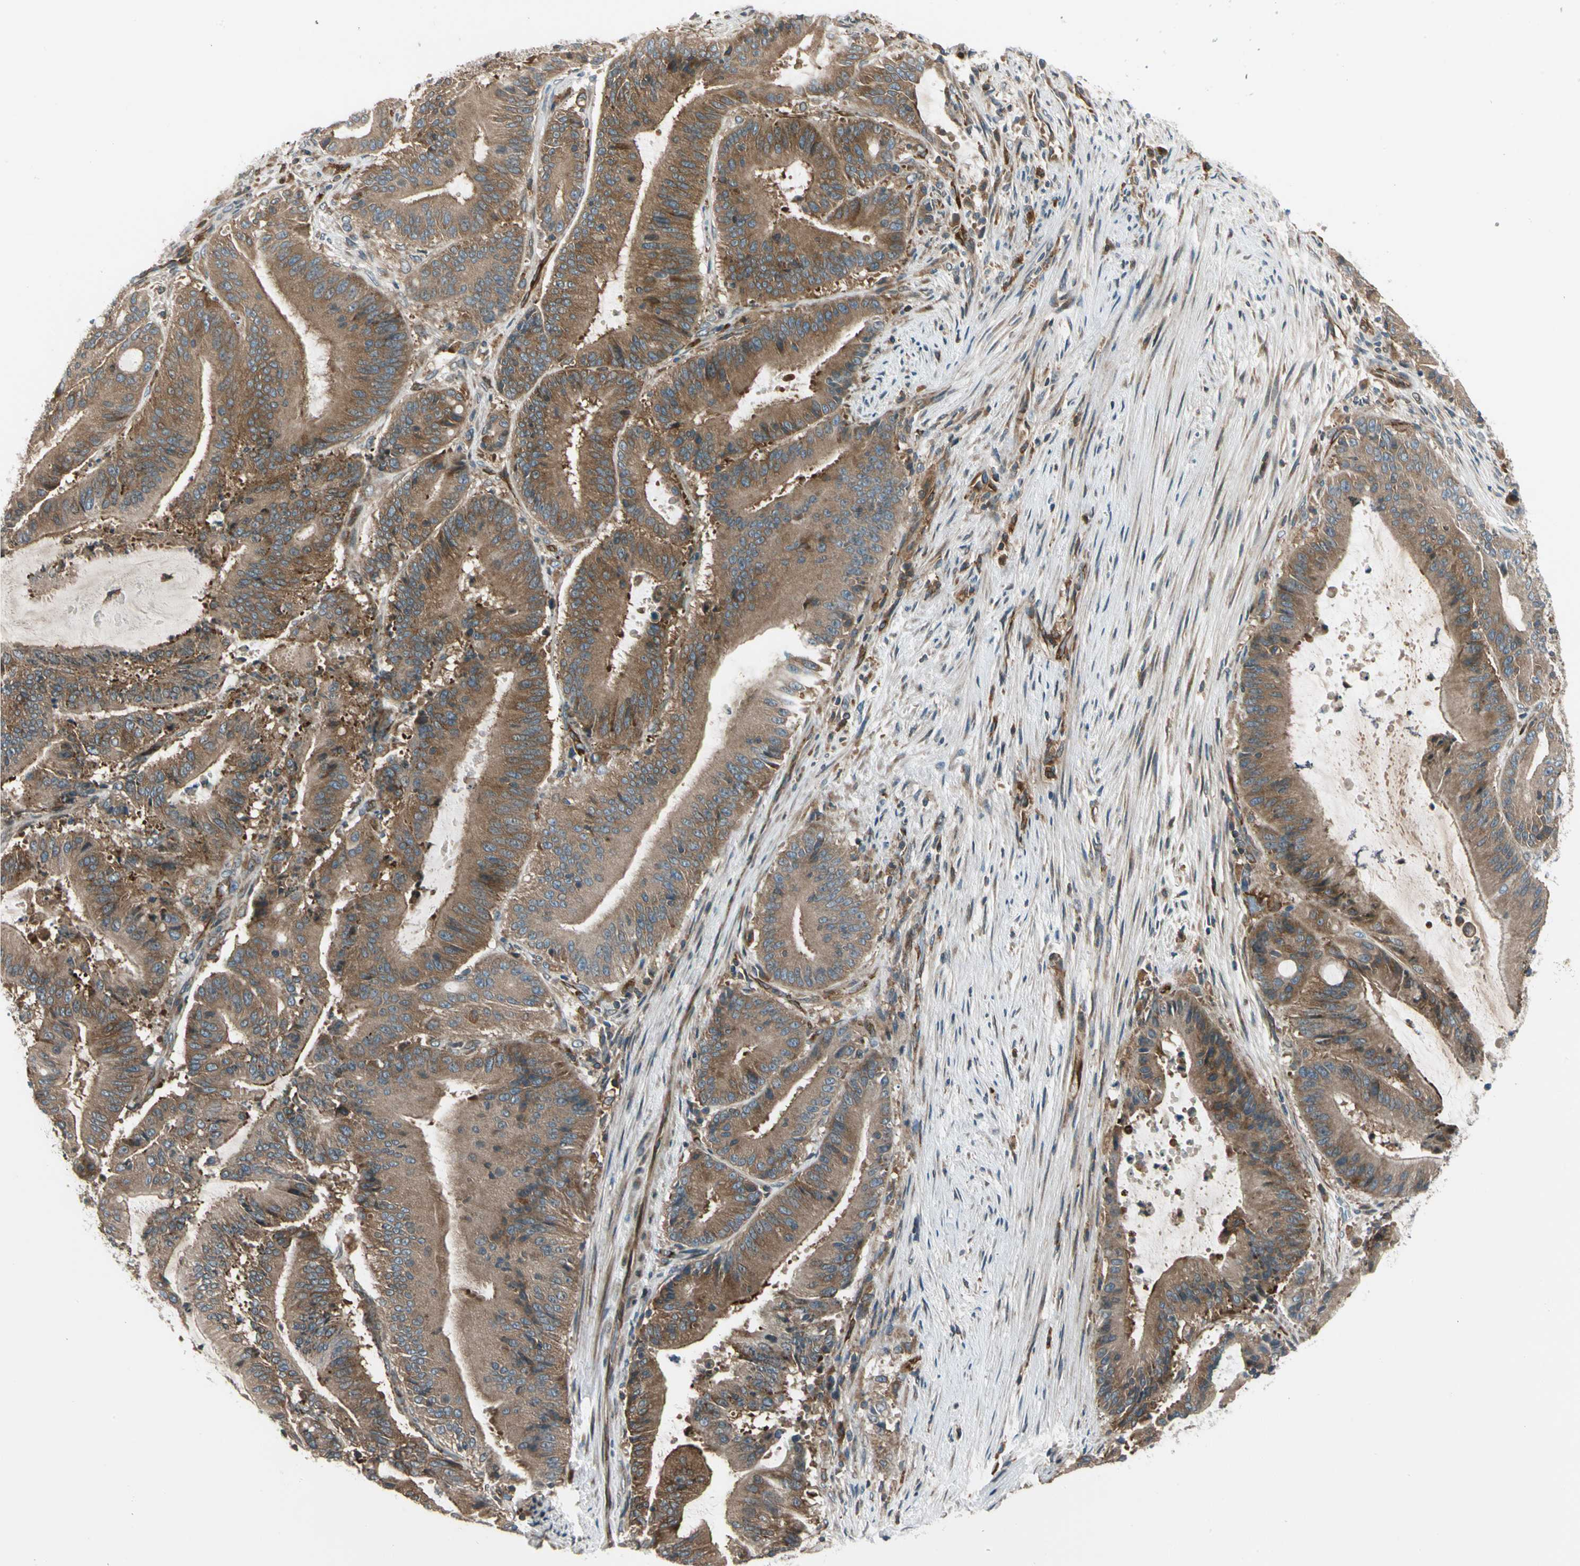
{"staining": {"intensity": "moderate", "quantity": ">75%", "location": "cytoplasmic/membranous"}, "tissue": "liver cancer", "cell_type": "Tumor cells", "image_type": "cancer", "snomed": [{"axis": "morphology", "description": "Cholangiocarcinoma"}, {"axis": "topography", "description": "Liver"}], "caption": "The image demonstrates immunohistochemical staining of liver cholangiocarcinoma. There is moderate cytoplasmic/membranous staining is appreciated in approximately >75% of tumor cells.", "gene": "TRIO", "patient": {"sex": "female", "age": 73}}